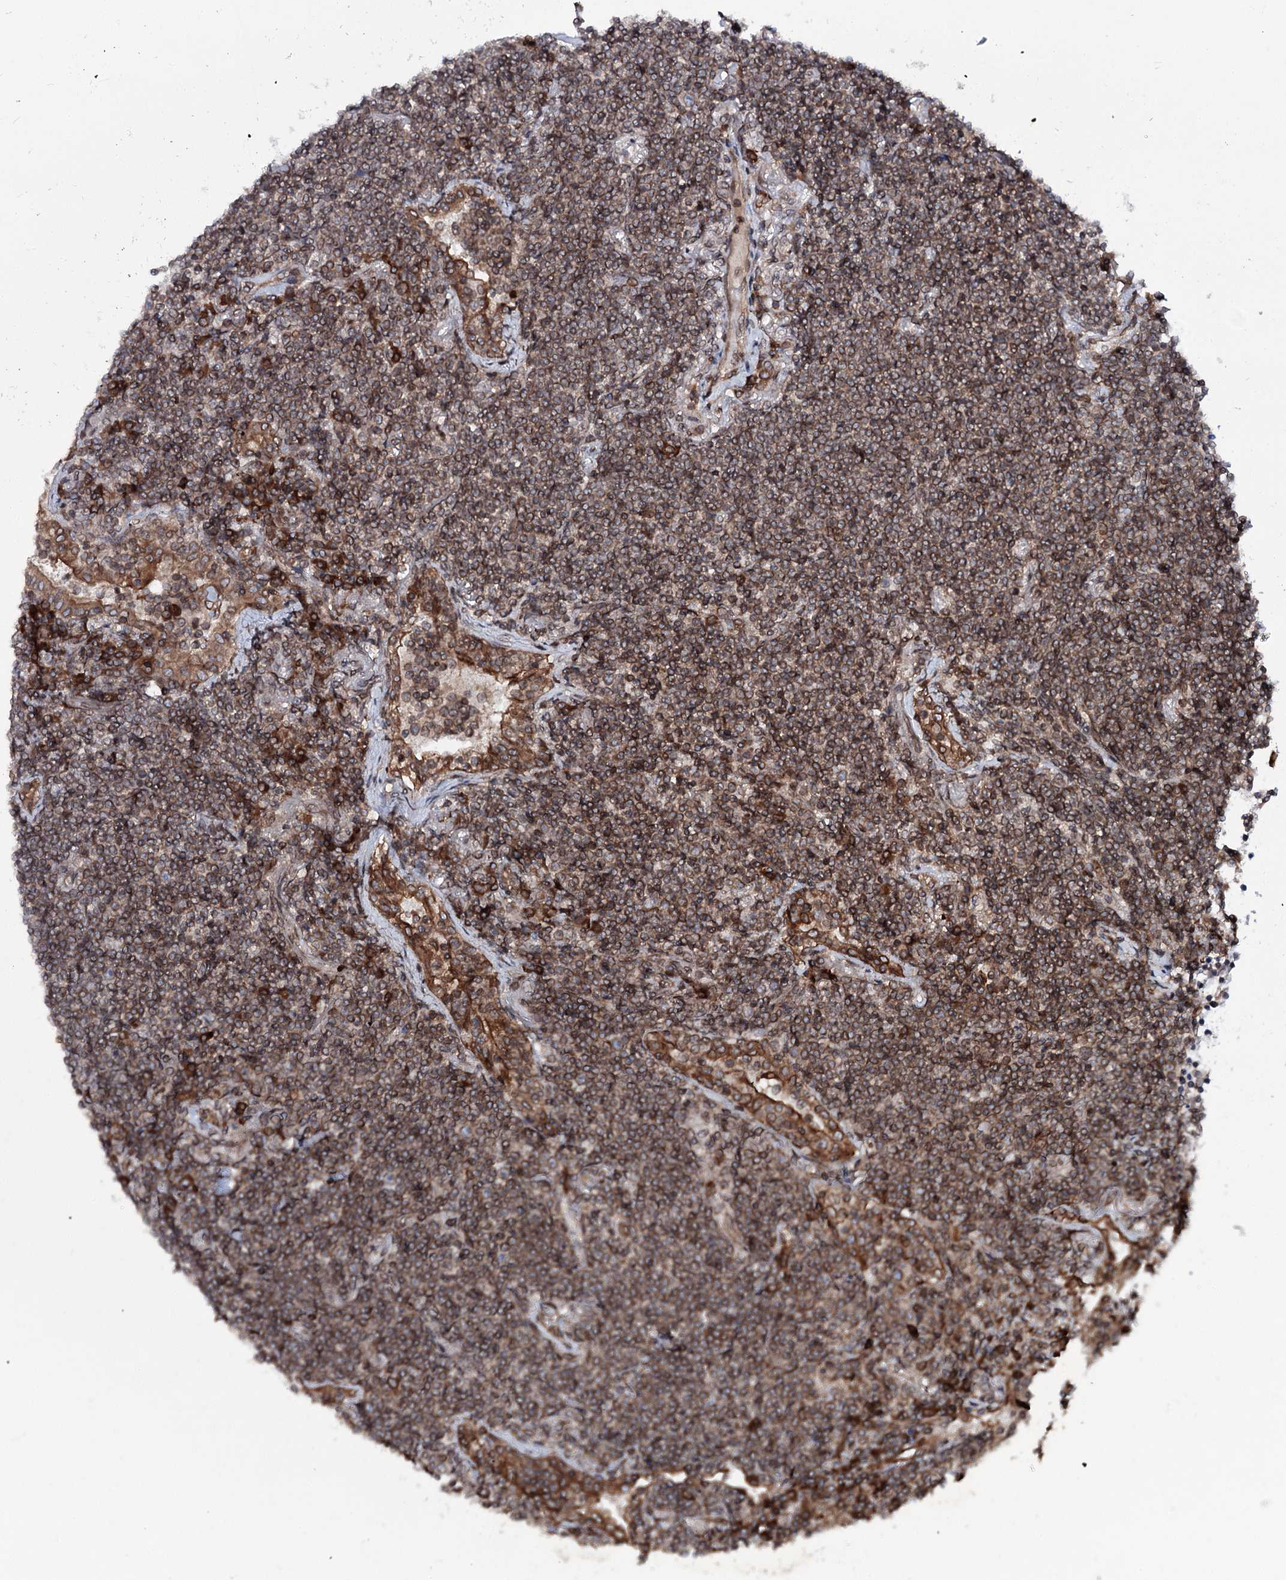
{"staining": {"intensity": "strong", "quantity": ">75%", "location": "cytoplasmic/membranous"}, "tissue": "lymphoma", "cell_type": "Tumor cells", "image_type": "cancer", "snomed": [{"axis": "morphology", "description": "Malignant lymphoma, non-Hodgkin's type, Low grade"}, {"axis": "topography", "description": "Lung"}], "caption": "The immunohistochemical stain highlights strong cytoplasmic/membranous staining in tumor cells of low-grade malignant lymphoma, non-Hodgkin's type tissue.", "gene": "FGFR1OP2", "patient": {"sex": "female", "age": 71}}